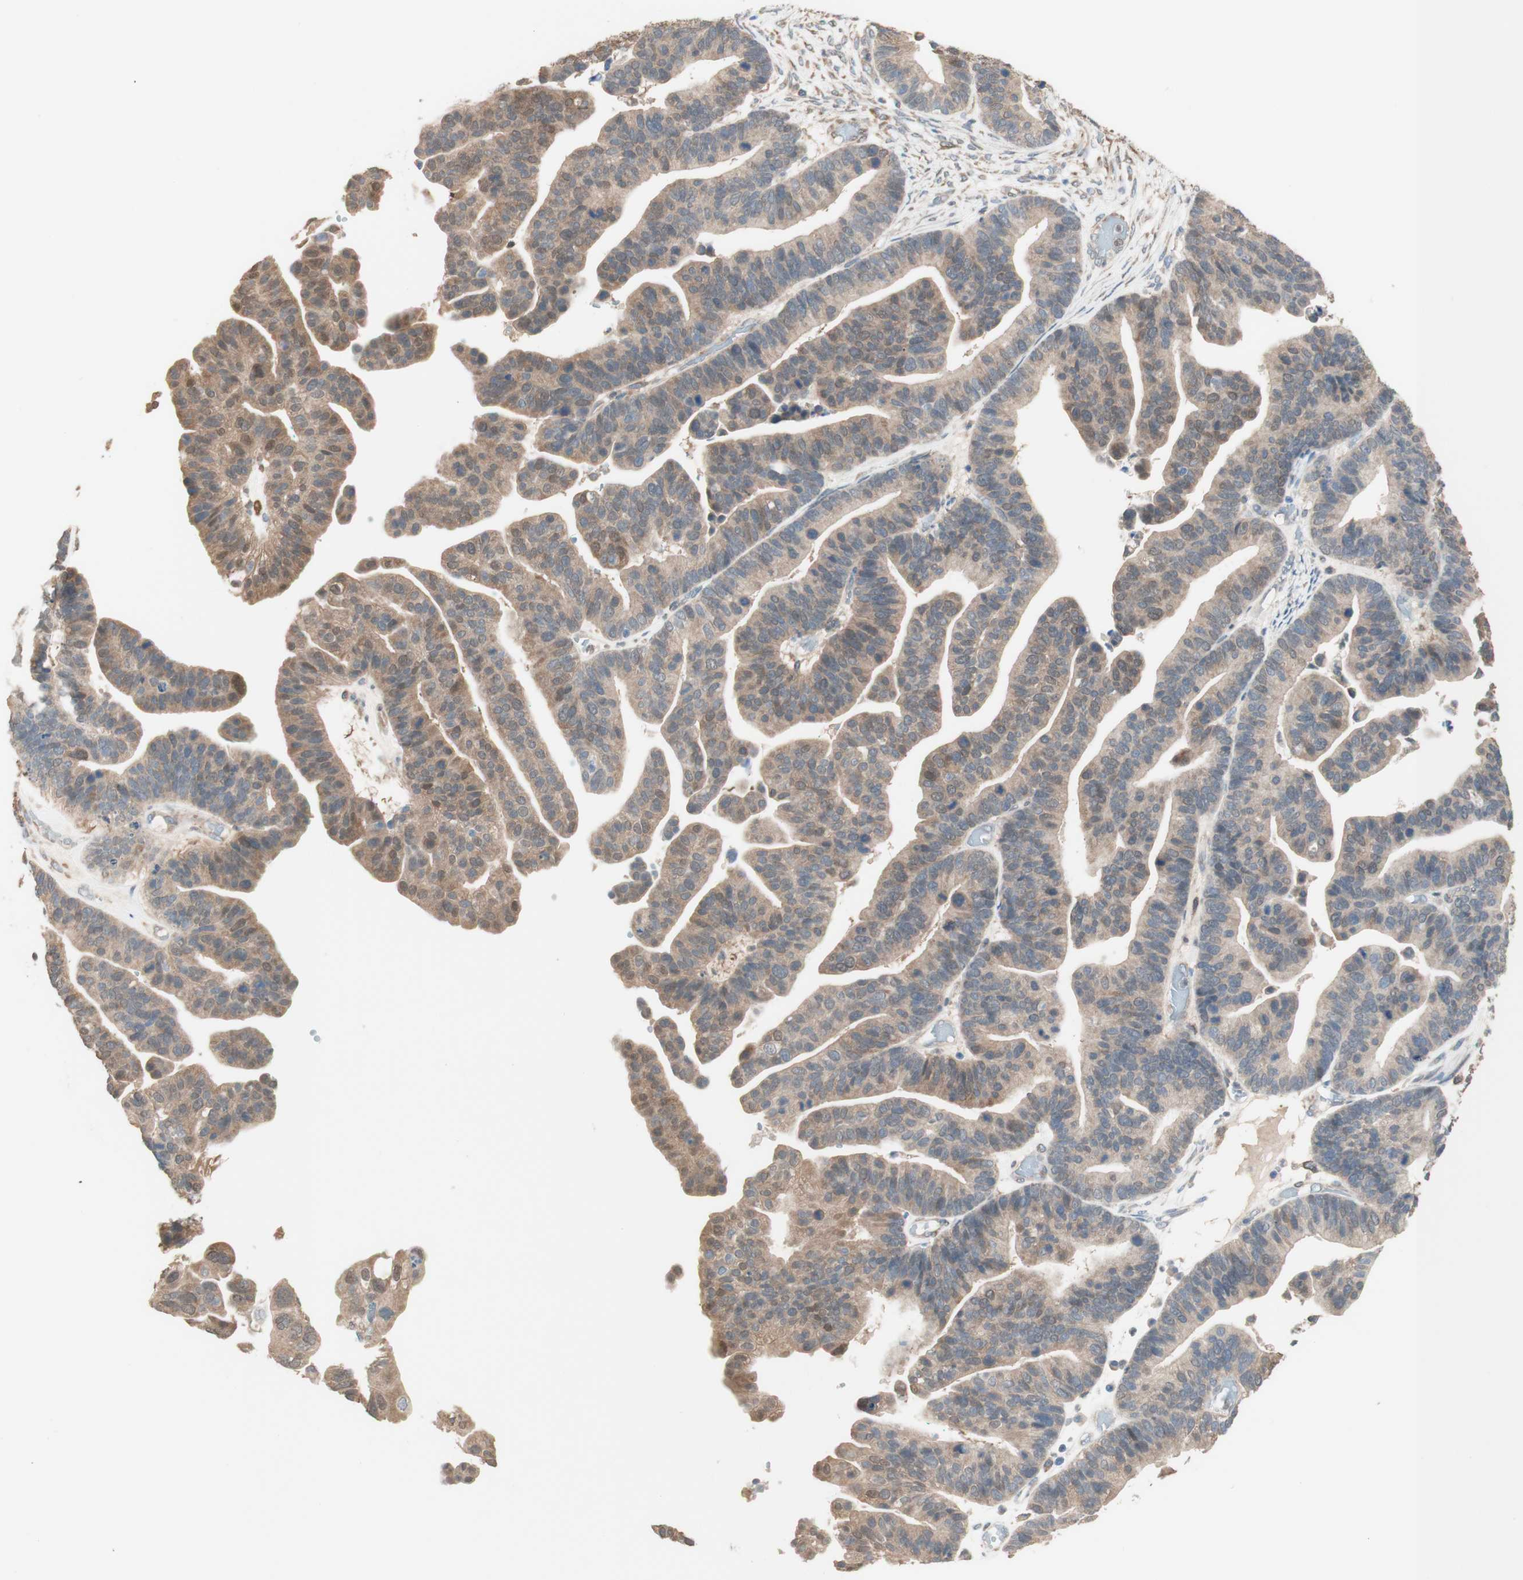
{"staining": {"intensity": "weak", "quantity": ">75%", "location": "cytoplasmic/membranous"}, "tissue": "ovarian cancer", "cell_type": "Tumor cells", "image_type": "cancer", "snomed": [{"axis": "morphology", "description": "Cystadenocarcinoma, serous, NOS"}, {"axis": "topography", "description": "Ovary"}], "caption": "Ovarian cancer stained for a protein demonstrates weak cytoplasmic/membranous positivity in tumor cells. (DAB (3,3'-diaminobenzidine) IHC, brown staining for protein, blue staining for nuclei).", "gene": "COMT", "patient": {"sex": "female", "age": 56}}